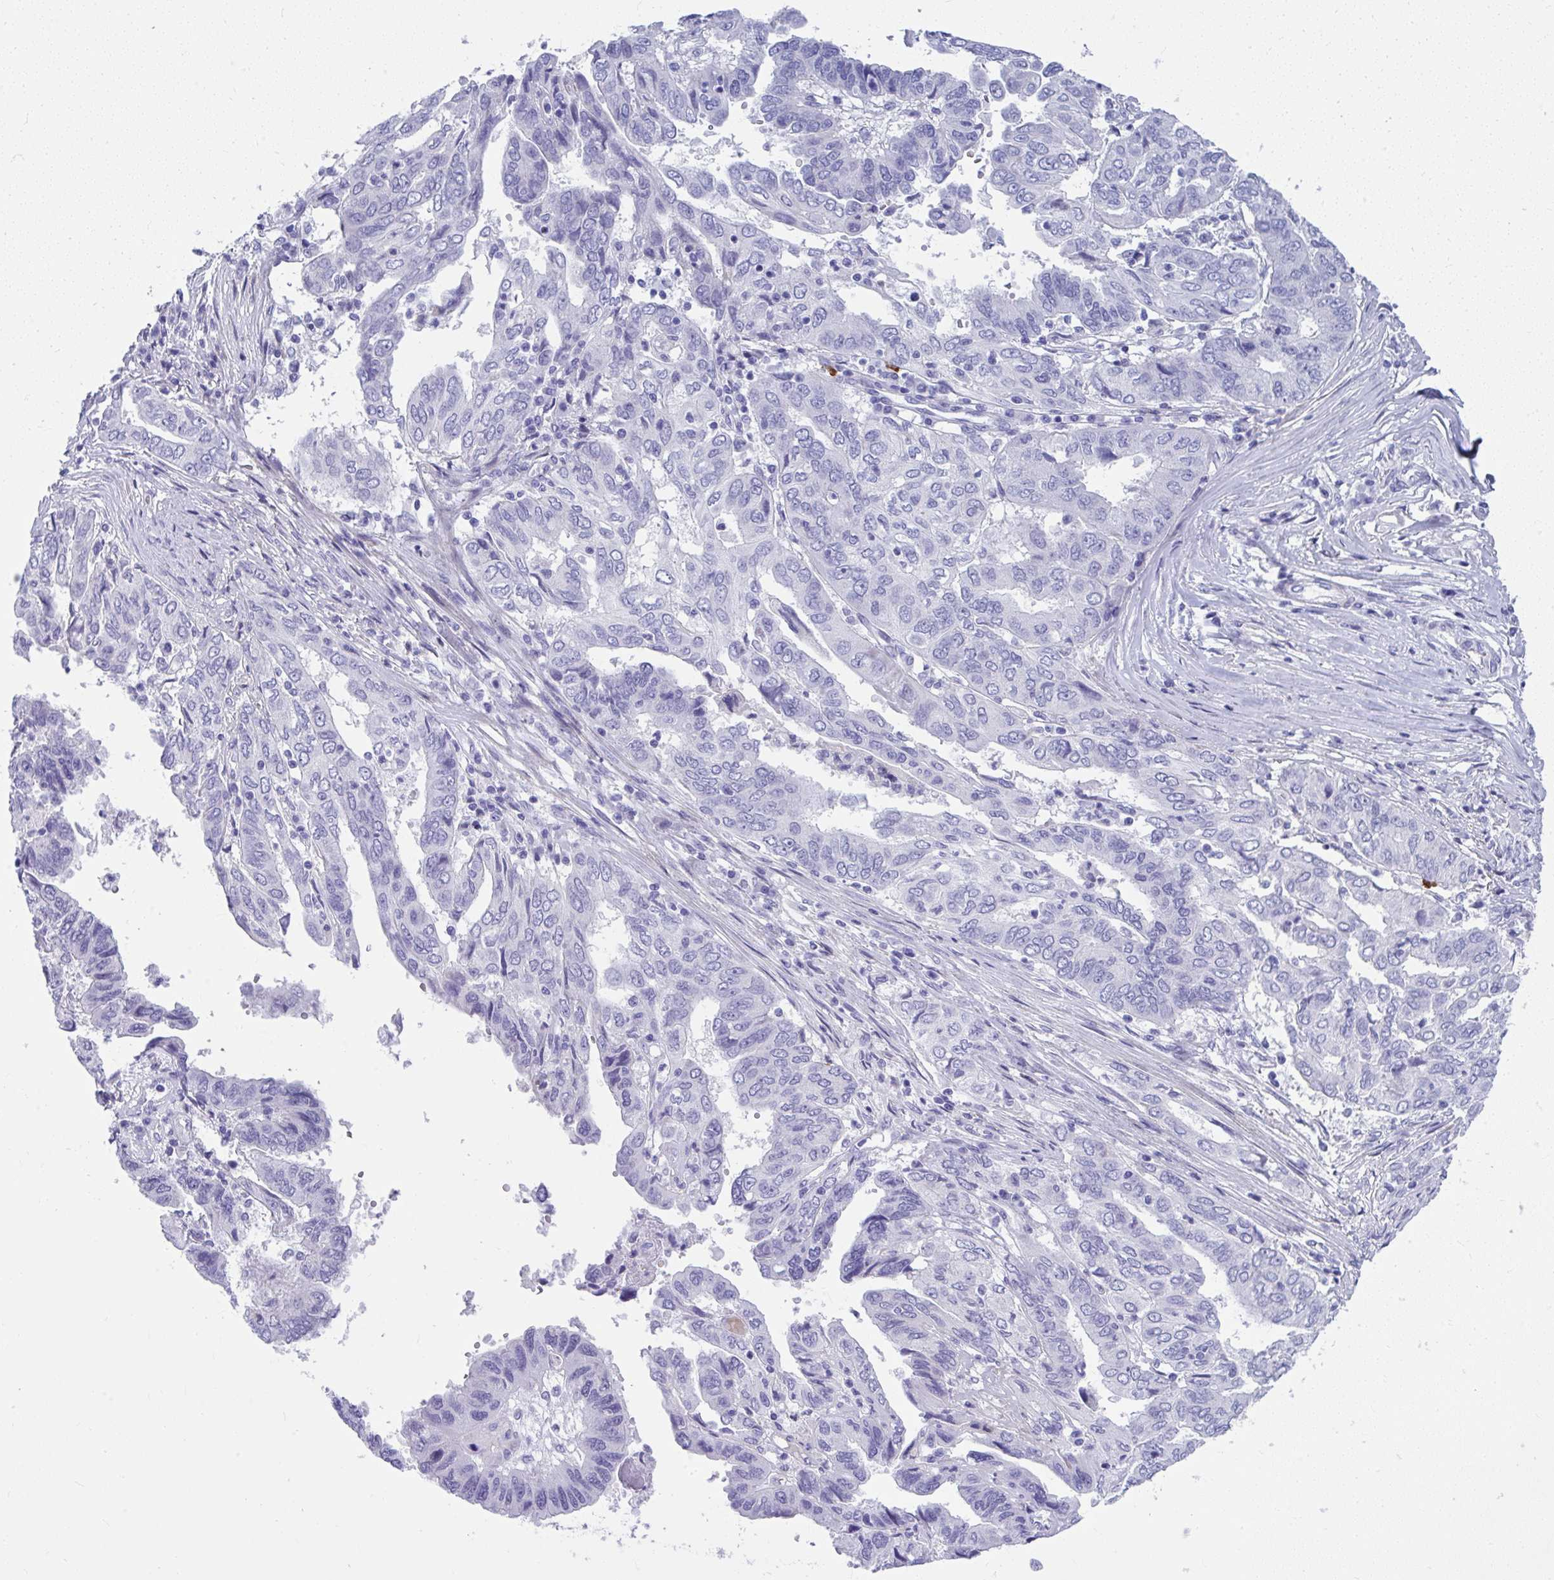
{"staining": {"intensity": "negative", "quantity": "none", "location": "none"}, "tissue": "ovarian cancer", "cell_type": "Tumor cells", "image_type": "cancer", "snomed": [{"axis": "morphology", "description": "Cystadenocarcinoma, serous, NOS"}, {"axis": "topography", "description": "Ovary"}], "caption": "This is an immunohistochemistry (IHC) micrograph of serous cystadenocarcinoma (ovarian). There is no positivity in tumor cells.", "gene": "ISL1", "patient": {"sex": "female", "age": 79}}